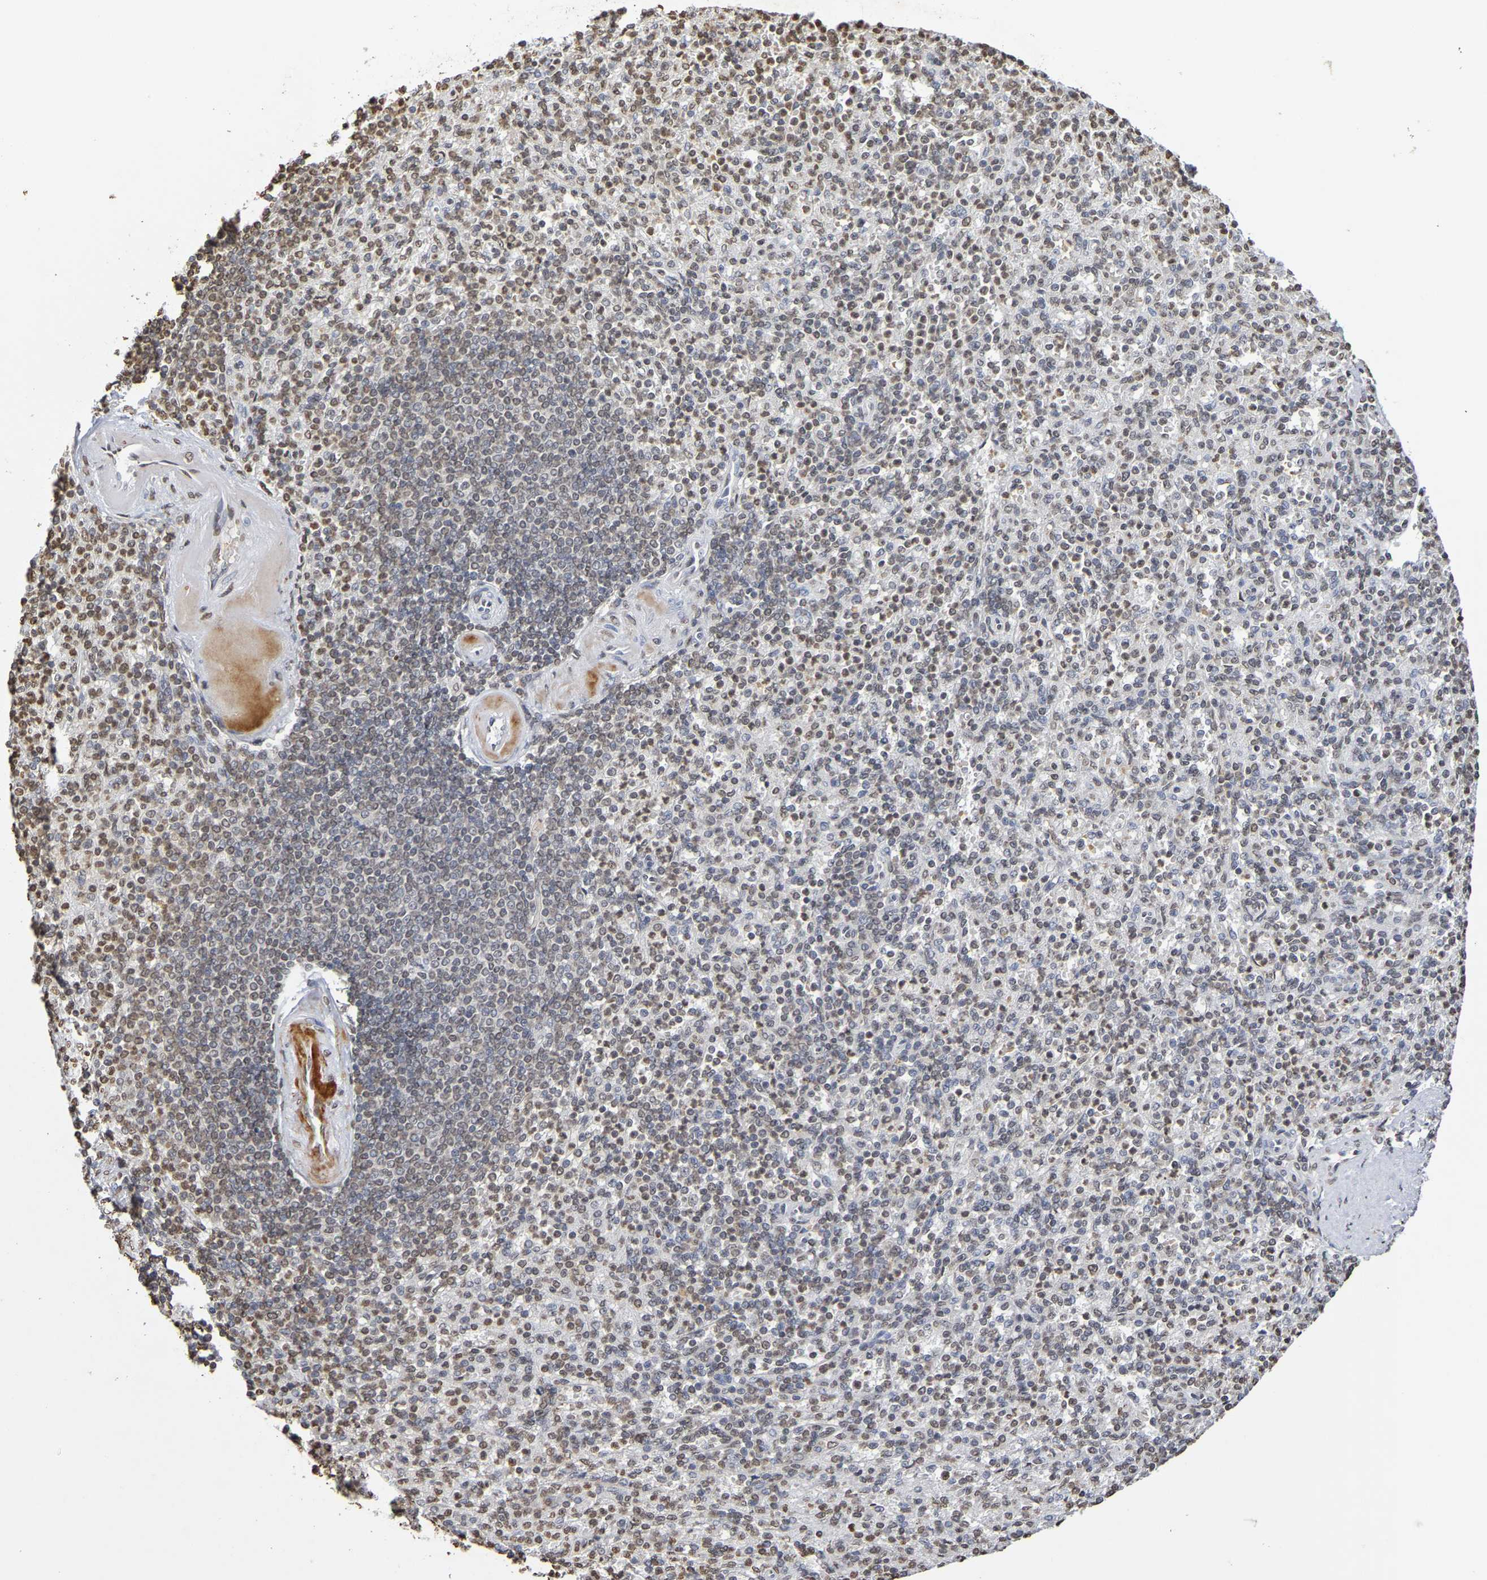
{"staining": {"intensity": "moderate", "quantity": "25%-75%", "location": "nuclear"}, "tissue": "spleen", "cell_type": "Cells in red pulp", "image_type": "normal", "snomed": [{"axis": "morphology", "description": "Normal tissue, NOS"}, {"axis": "topography", "description": "Spleen"}], "caption": "About 25%-75% of cells in red pulp in unremarkable human spleen demonstrate moderate nuclear protein expression as visualized by brown immunohistochemical staining.", "gene": "ATF4", "patient": {"sex": "female", "age": 74}}